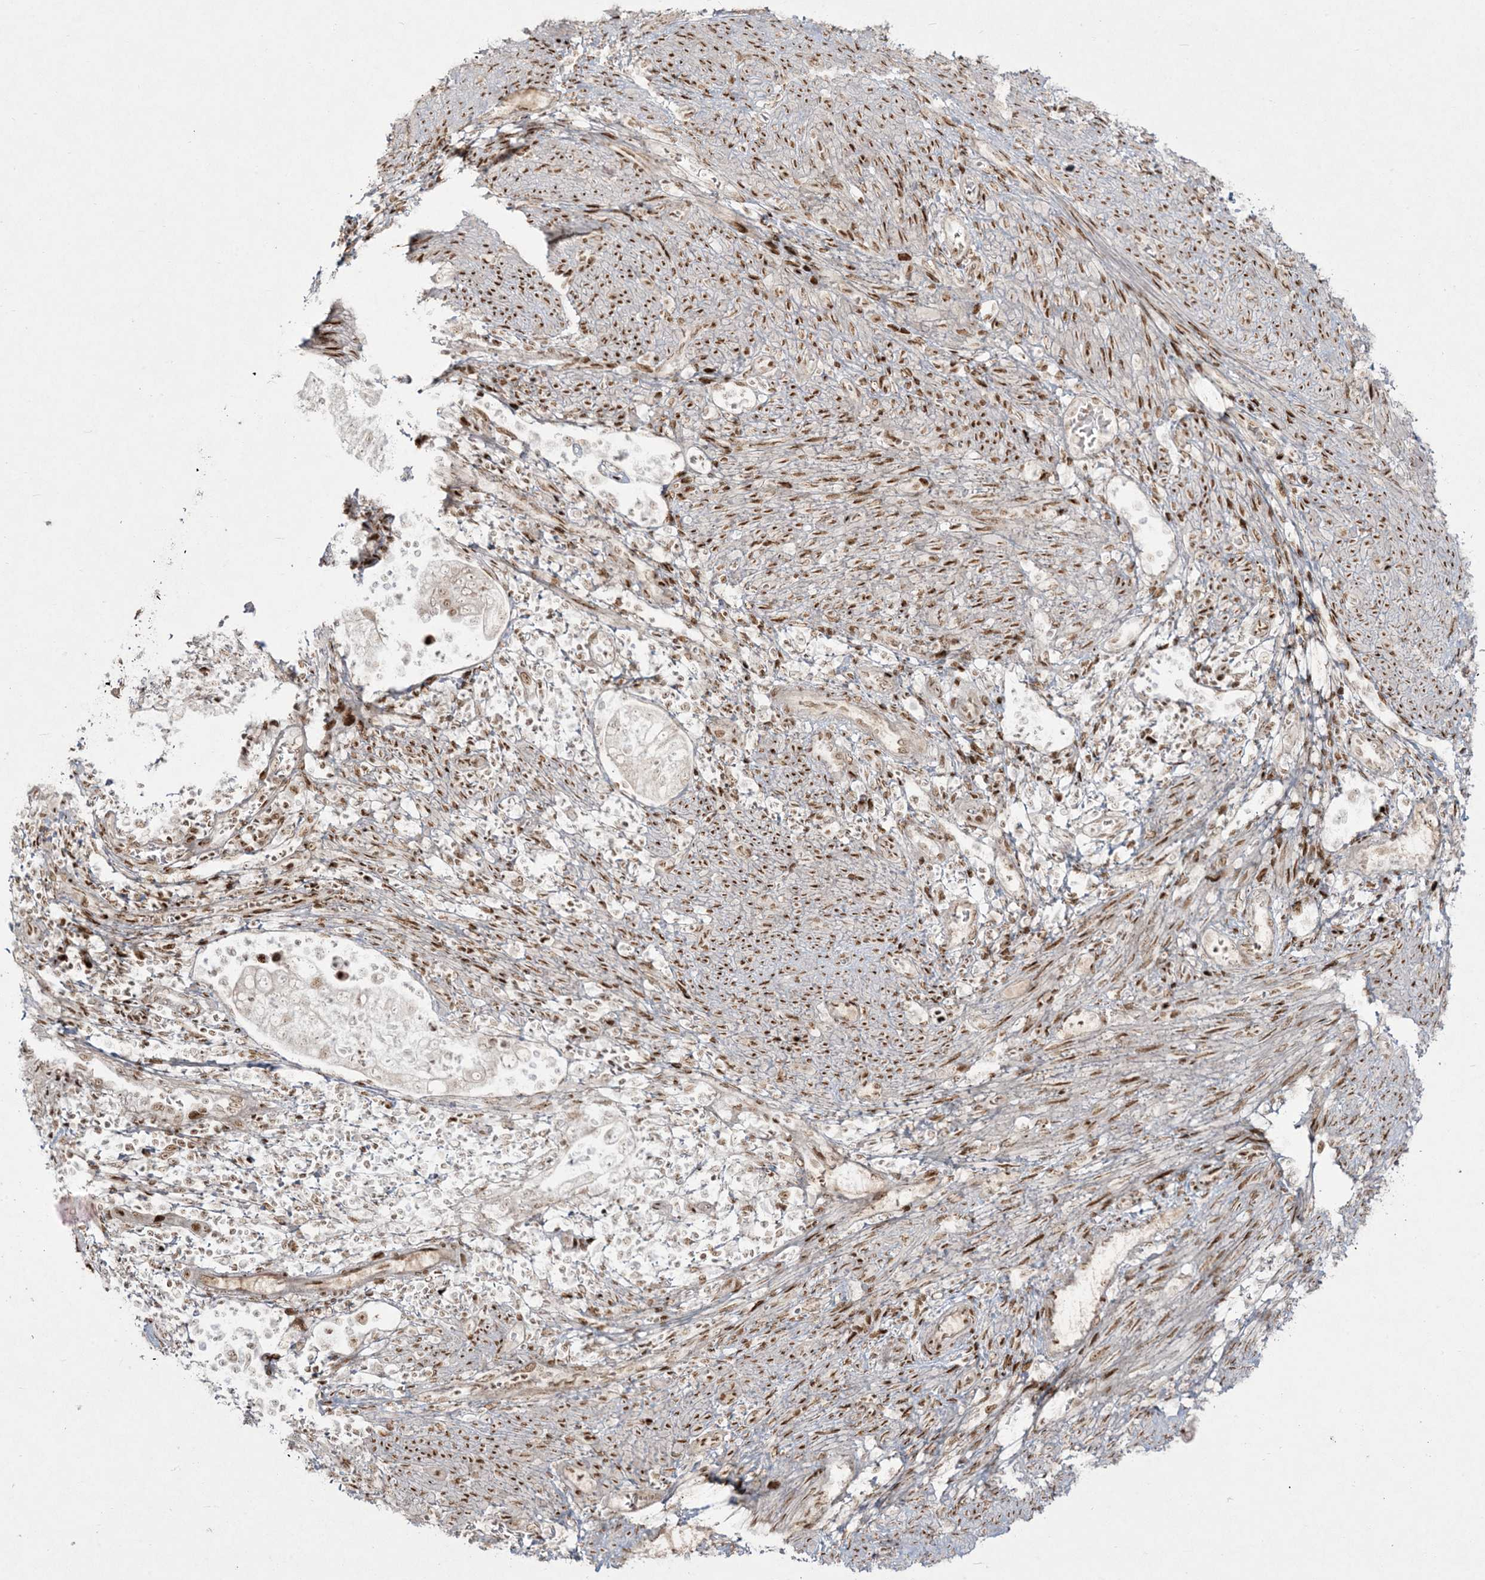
{"staining": {"intensity": "moderate", "quantity": "<25%", "location": "nuclear"}, "tissue": "endometrial cancer", "cell_type": "Tumor cells", "image_type": "cancer", "snomed": [{"axis": "morphology", "description": "Adenocarcinoma, NOS"}, {"axis": "topography", "description": "Endometrium"}], "caption": "A brown stain highlights moderate nuclear expression of a protein in adenocarcinoma (endometrial) tumor cells.", "gene": "RBM10", "patient": {"sex": "female", "age": 51}}